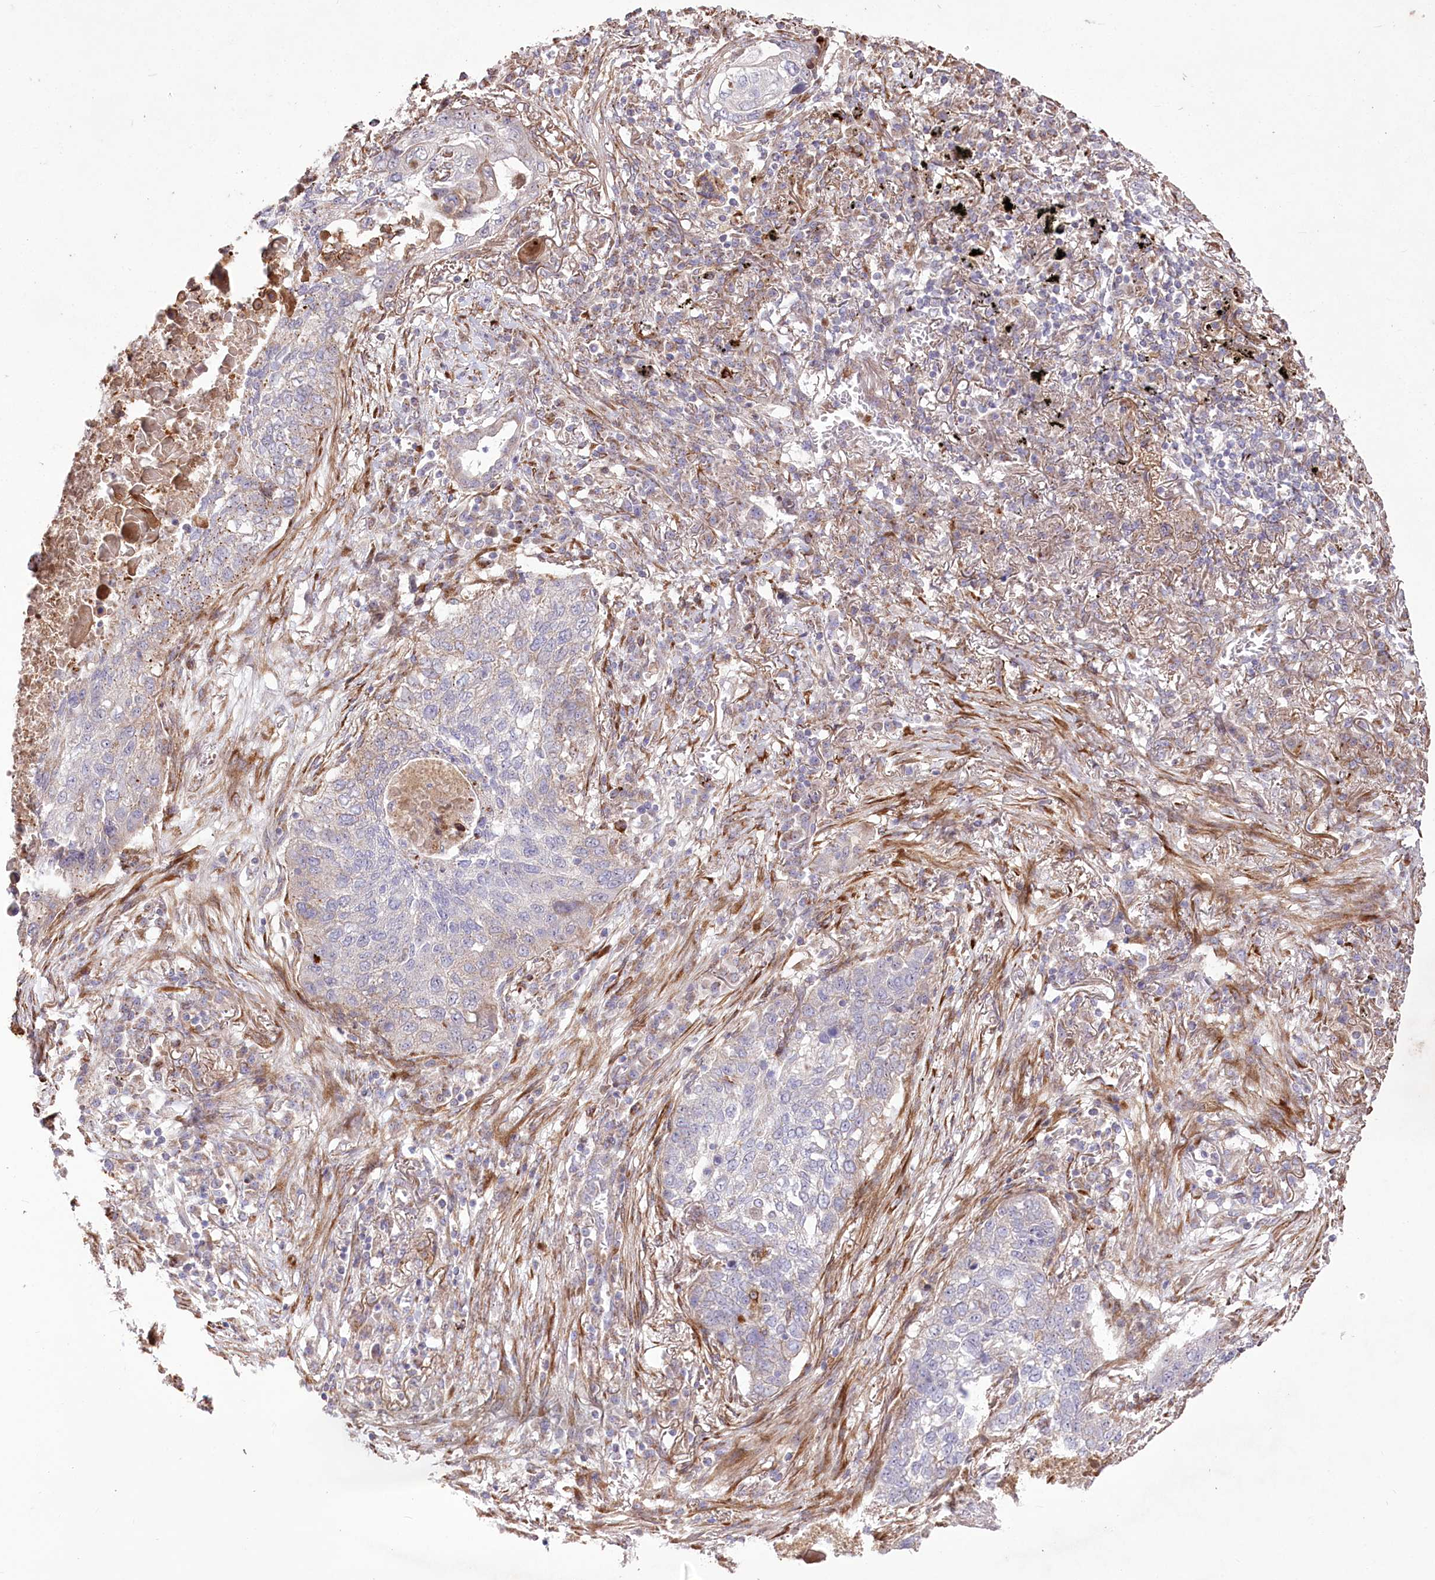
{"staining": {"intensity": "negative", "quantity": "none", "location": "none"}, "tissue": "lung cancer", "cell_type": "Tumor cells", "image_type": "cancer", "snomed": [{"axis": "morphology", "description": "Squamous cell carcinoma, NOS"}, {"axis": "topography", "description": "Lung"}], "caption": "A histopathology image of squamous cell carcinoma (lung) stained for a protein shows no brown staining in tumor cells. The staining was performed using DAB to visualize the protein expression in brown, while the nuclei were stained in blue with hematoxylin (Magnification: 20x).", "gene": "RNF24", "patient": {"sex": "female", "age": 63}}